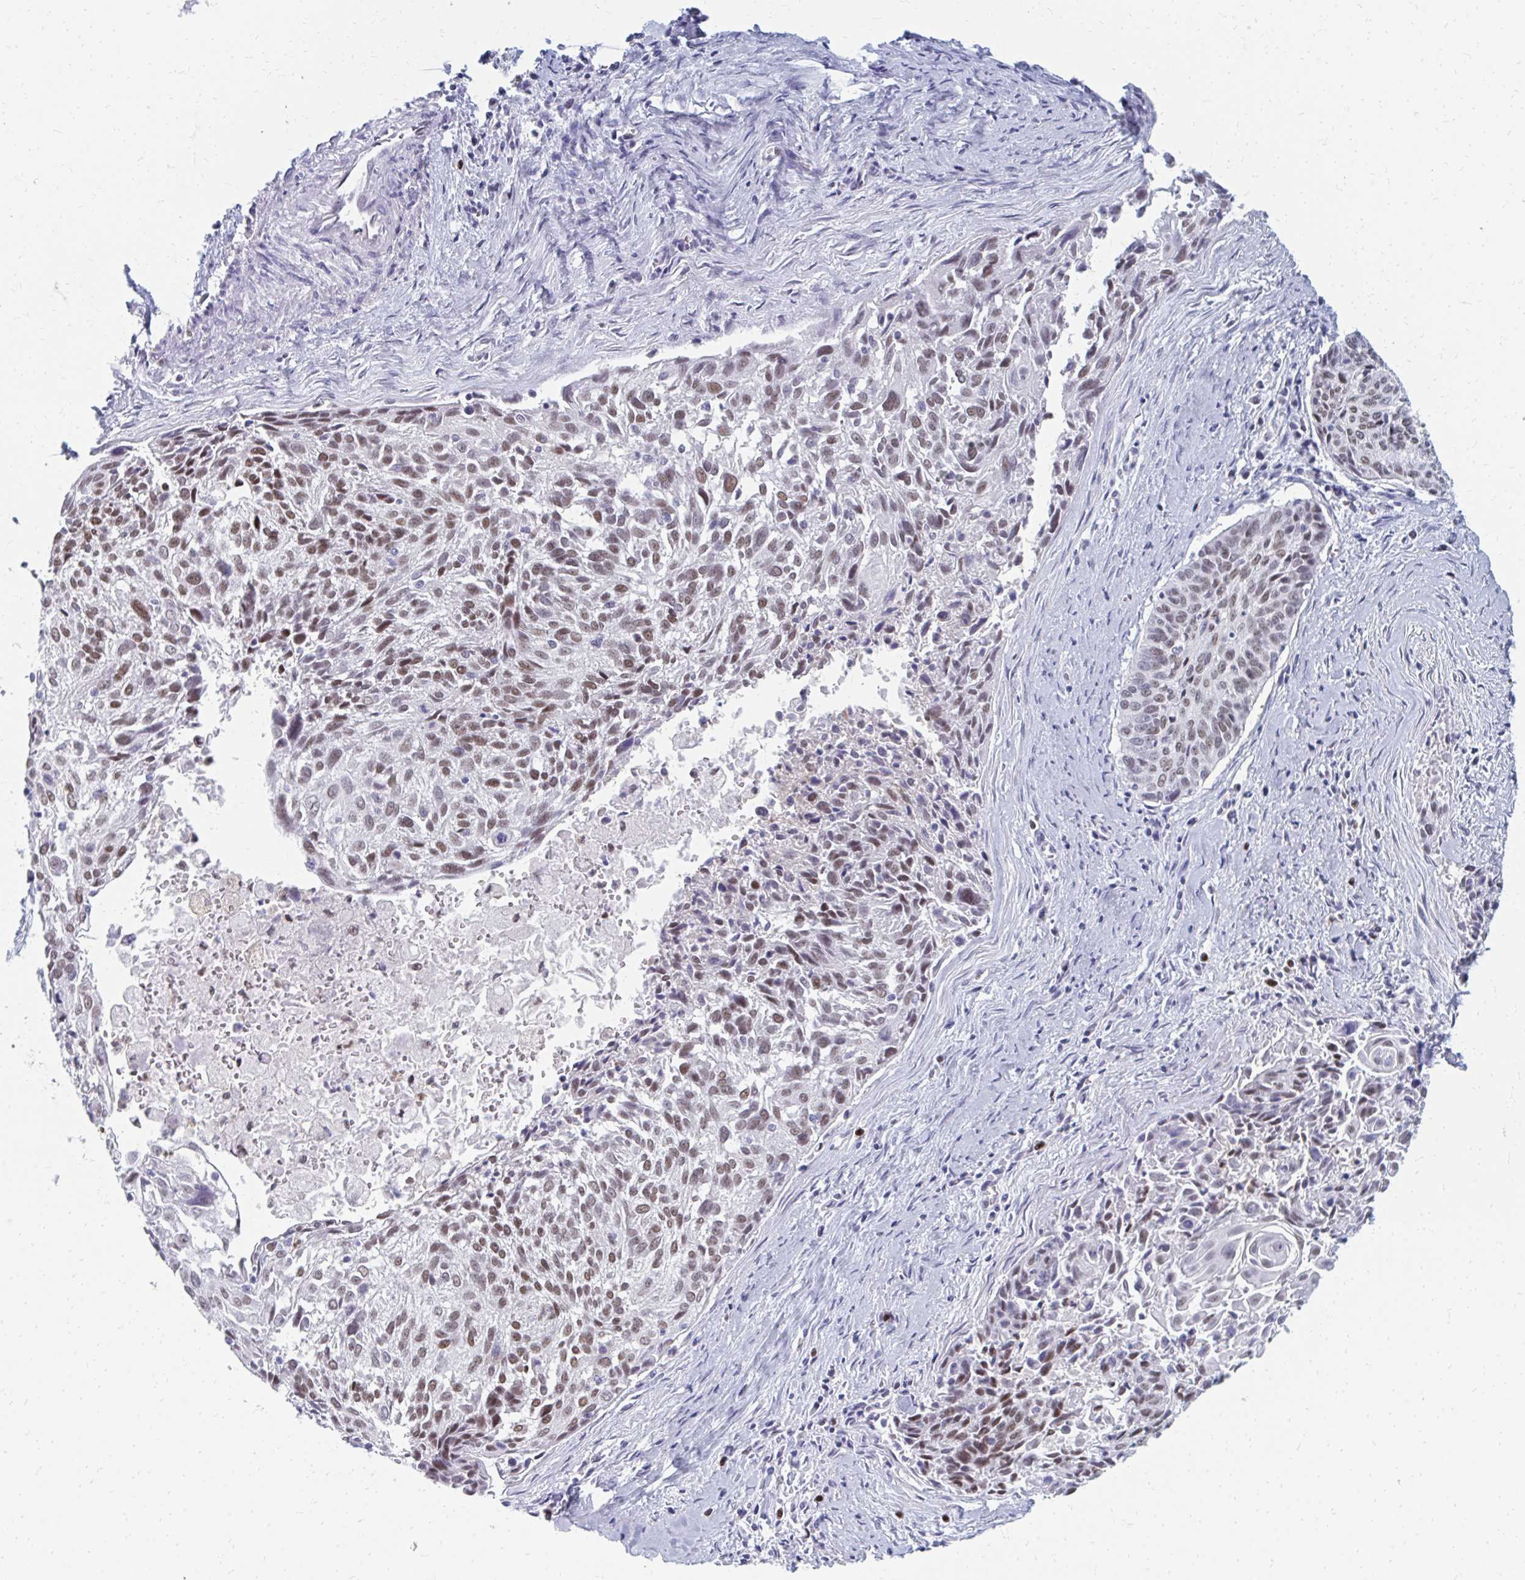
{"staining": {"intensity": "moderate", "quantity": ">75%", "location": "nuclear"}, "tissue": "cervical cancer", "cell_type": "Tumor cells", "image_type": "cancer", "snomed": [{"axis": "morphology", "description": "Squamous cell carcinoma, NOS"}, {"axis": "topography", "description": "Cervix"}], "caption": "Brown immunohistochemical staining in squamous cell carcinoma (cervical) displays moderate nuclear positivity in approximately >75% of tumor cells.", "gene": "PLK3", "patient": {"sex": "female", "age": 55}}